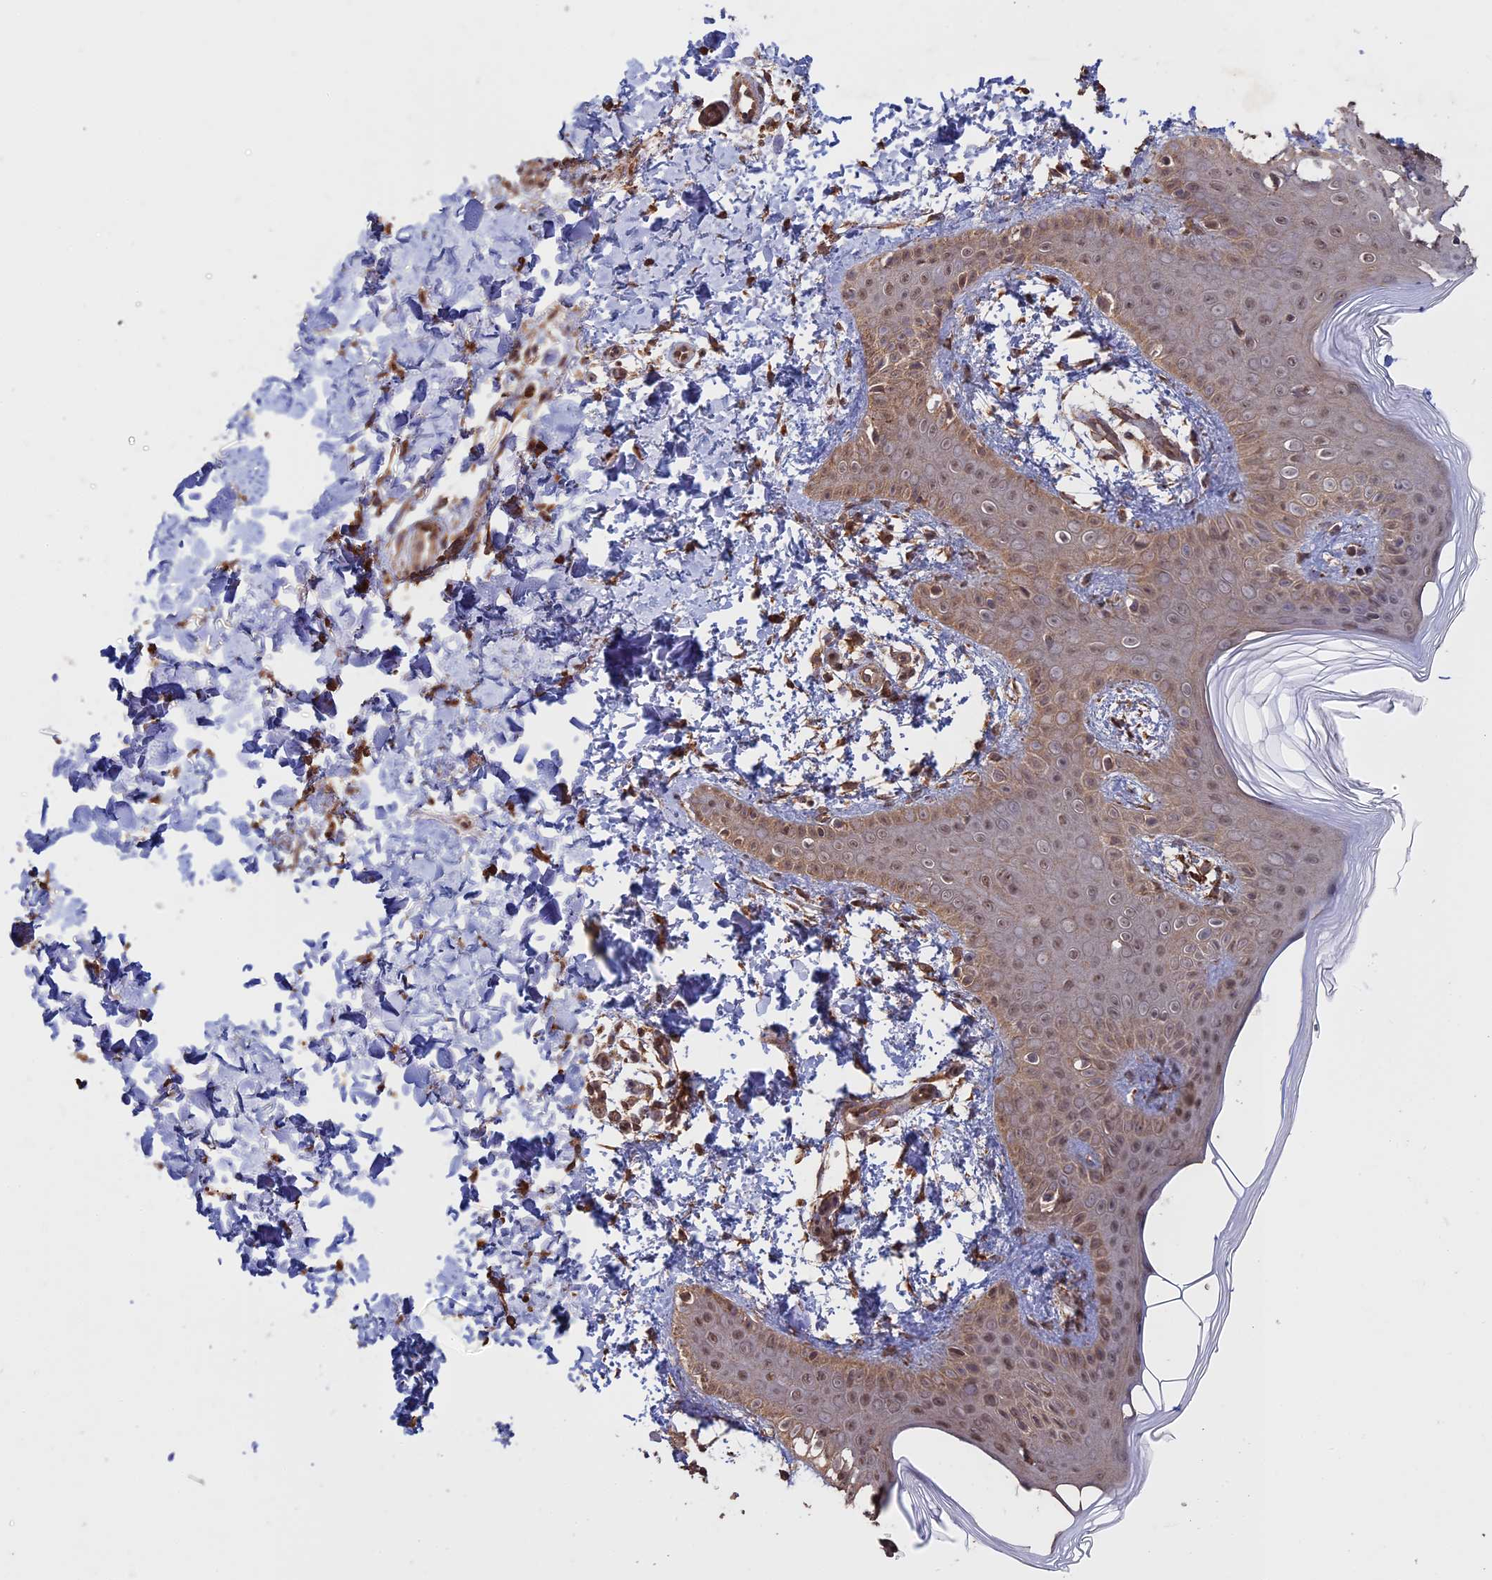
{"staining": {"intensity": "moderate", "quantity": ">75%", "location": "cytoplasmic/membranous"}, "tissue": "skin", "cell_type": "Fibroblasts", "image_type": "normal", "snomed": [{"axis": "morphology", "description": "Normal tissue, NOS"}, {"axis": "topography", "description": "Skin"}], "caption": "Normal skin shows moderate cytoplasmic/membranous expression in approximately >75% of fibroblasts.", "gene": "FAM210B", "patient": {"sex": "male", "age": 36}}